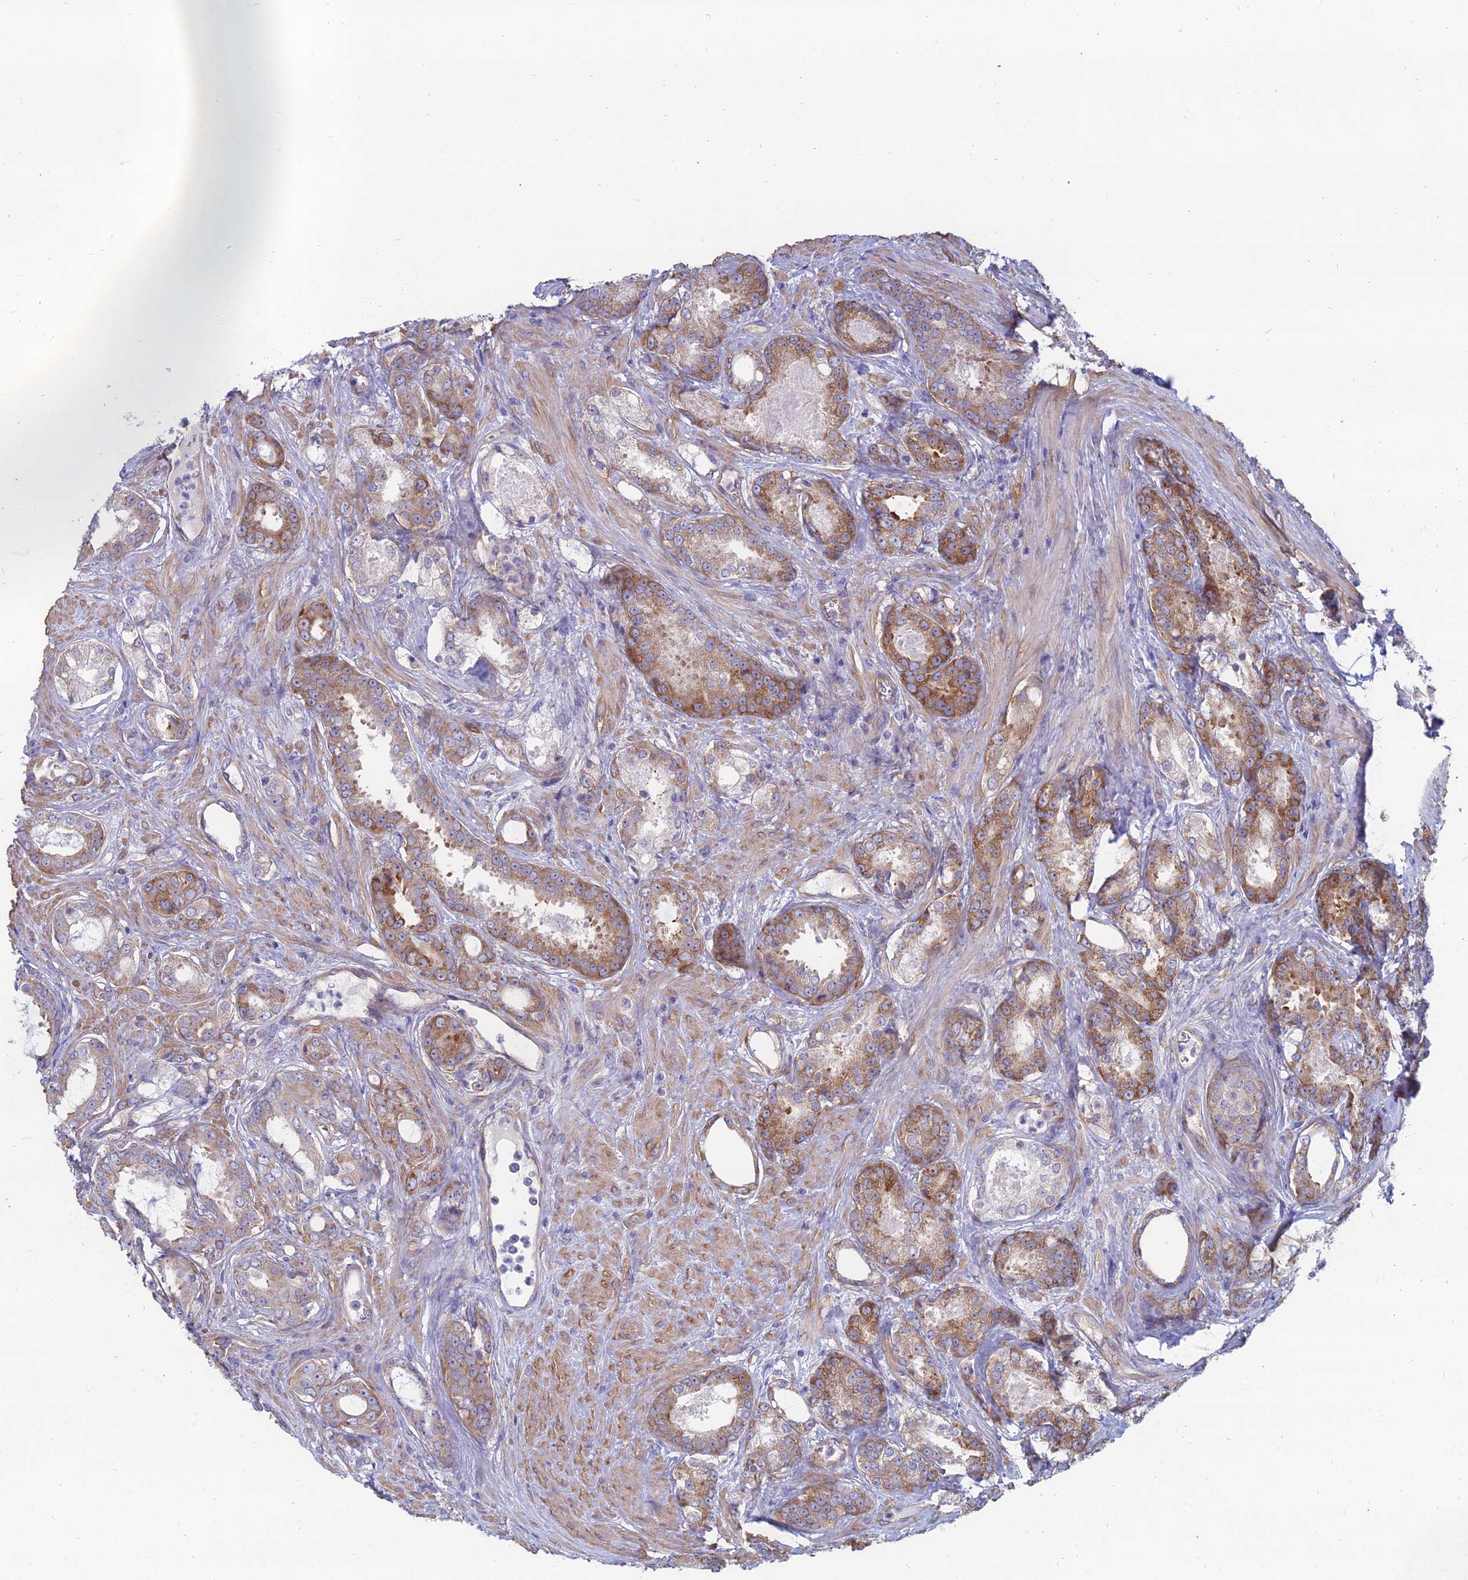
{"staining": {"intensity": "moderate", "quantity": ">75%", "location": "cytoplasmic/membranous"}, "tissue": "prostate cancer", "cell_type": "Tumor cells", "image_type": "cancer", "snomed": [{"axis": "morphology", "description": "Adenocarcinoma, Low grade"}, {"axis": "topography", "description": "Prostate"}], "caption": "Immunohistochemistry of human prostate cancer reveals medium levels of moderate cytoplasmic/membranous staining in about >75% of tumor cells.", "gene": "TXLNA", "patient": {"sex": "male", "age": 68}}